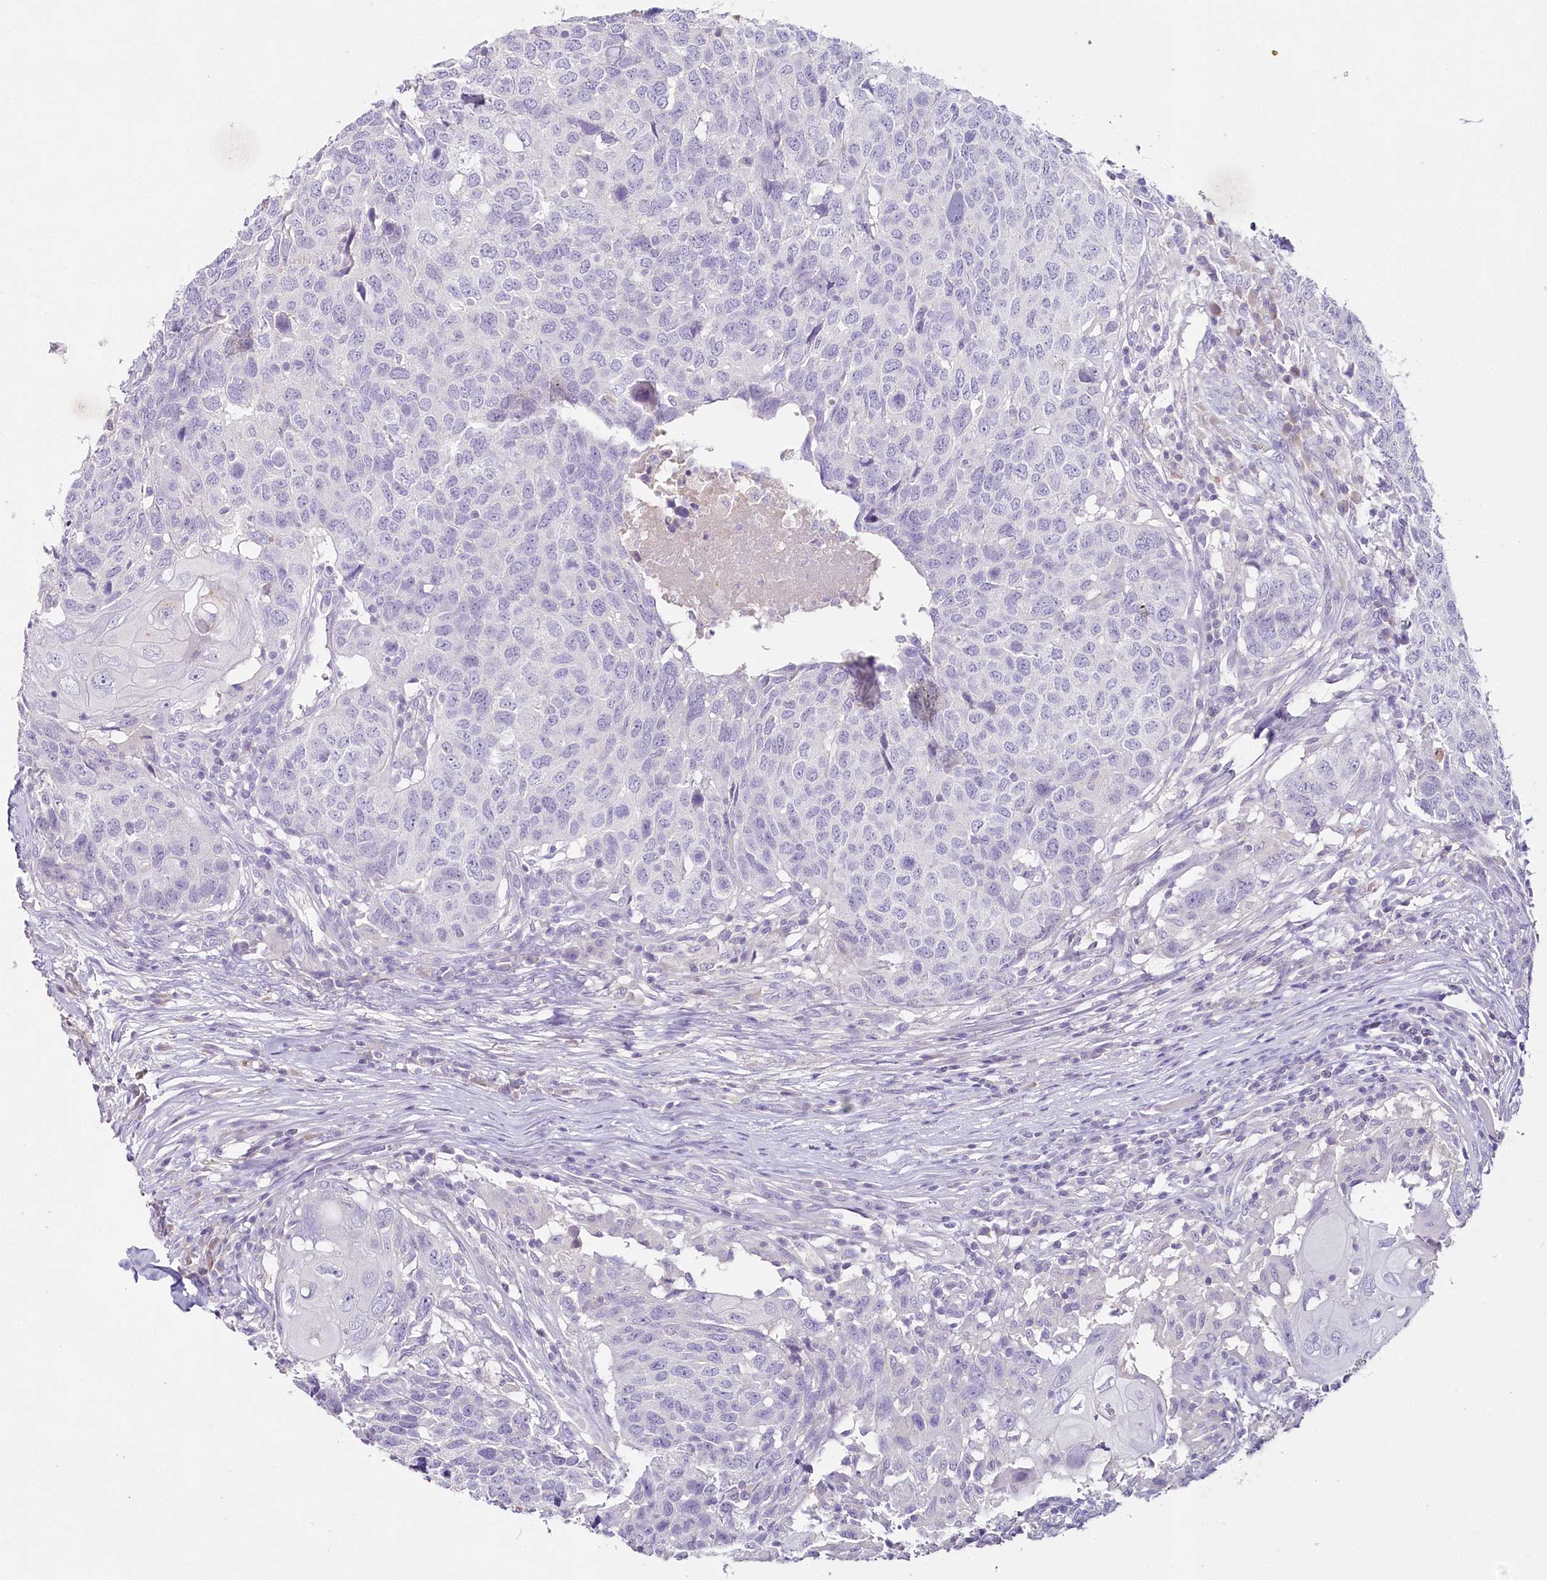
{"staining": {"intensity": "negative", "quantity": "none", "location": "none"}, "tissue": "head and neck cancer", "cell_type": "Tumor cells", "image_type": "cancer", "snomed": [{"axis": "morphology", "description": "Squamous cell carcinoma, NOS"}, {"axis": "topography", "description": "Head-Neck"}], "caption": "Tumor cells are negative for brown protein staining in head and neck squamous cell carcinoma. (IHC, brightfield microscopy, high magnification).", "gene": "HPD", "patient": {"sex": "male", "age": 66}}